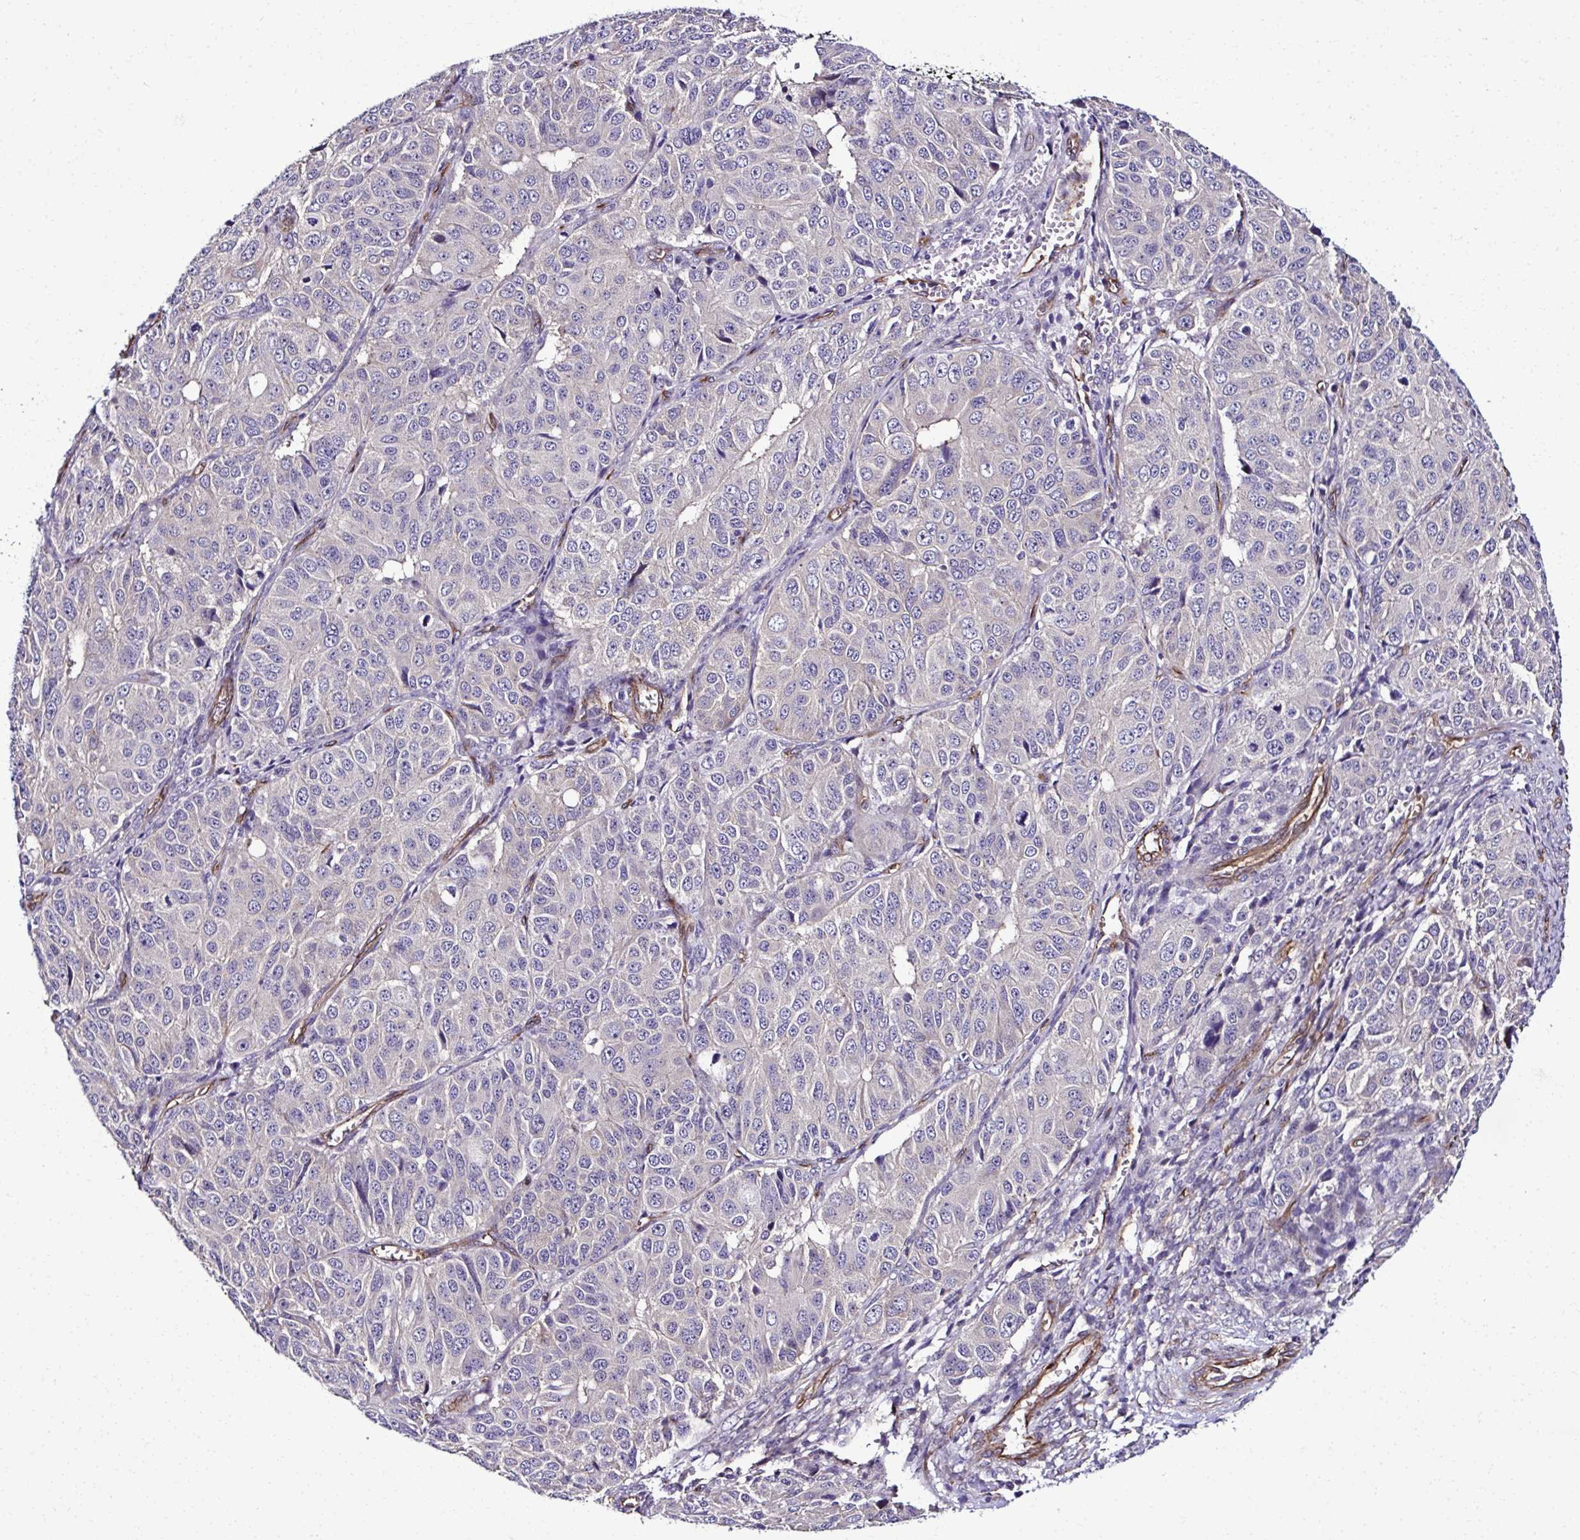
{"staining": {"intensity": "negative", "quantity": "none", "location": "none"}, "tissue": "ovarian cancer", "cell_type": "Tumor cells", "image_type": "cancer", "snomed": [{"axis": "morphology", "description": "Carcinoma, endometroid"}, {"axis": "topography", "description": "Ovary"}], "caption": "Immunohistochemical staining of ovarian cancer (endometroid carcinoma) demonstrates no significant staining in tumor cells. (DAB immunohistochemistry visualized using brightfield microscopy, high magnification).", "gene": "TRIM52", "patient": {"sex": "female", "age": 51}}